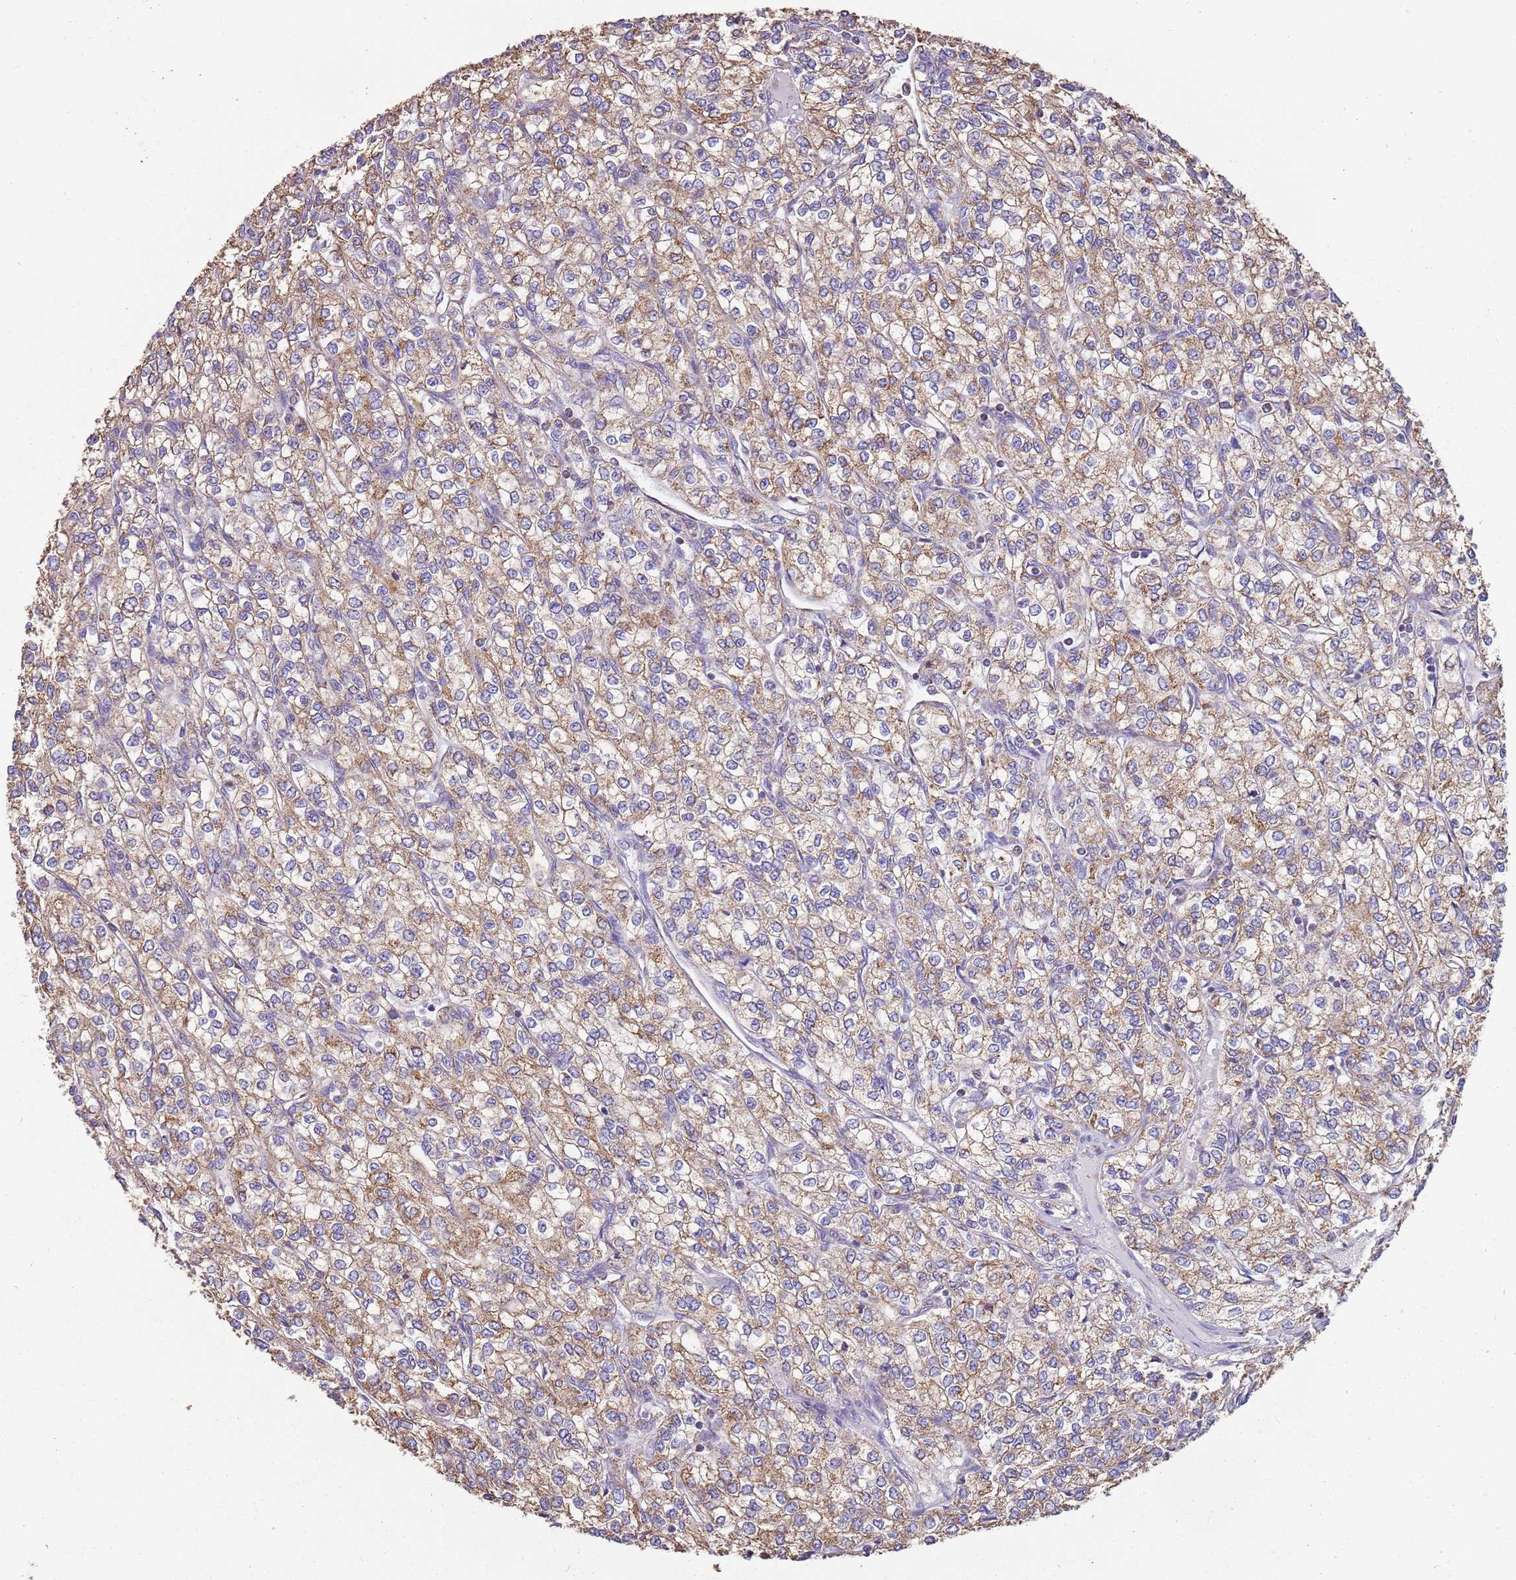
{"staining": {"intensity": "moderate", "quantity": ">75%", "location": "cytoplasmic/membranous"}, "tissue": "renal cancer", "cell_type": "Tumor cells", "image_type": "cancer", "snomed": [{"axis": "morphology", "description": "Adenocarcinoma, NOS"}, {"axis": "topography", "description": "Kidney"}], "caption": "Renal cancer (adenocarcinoma) stained with a brown dye demonstrates moderate cytoplasmic/membranous positive positivity in about >75% of tumor cells.", "gene": "TTLL1", "patient": {"sex": "male", "age": 80}}